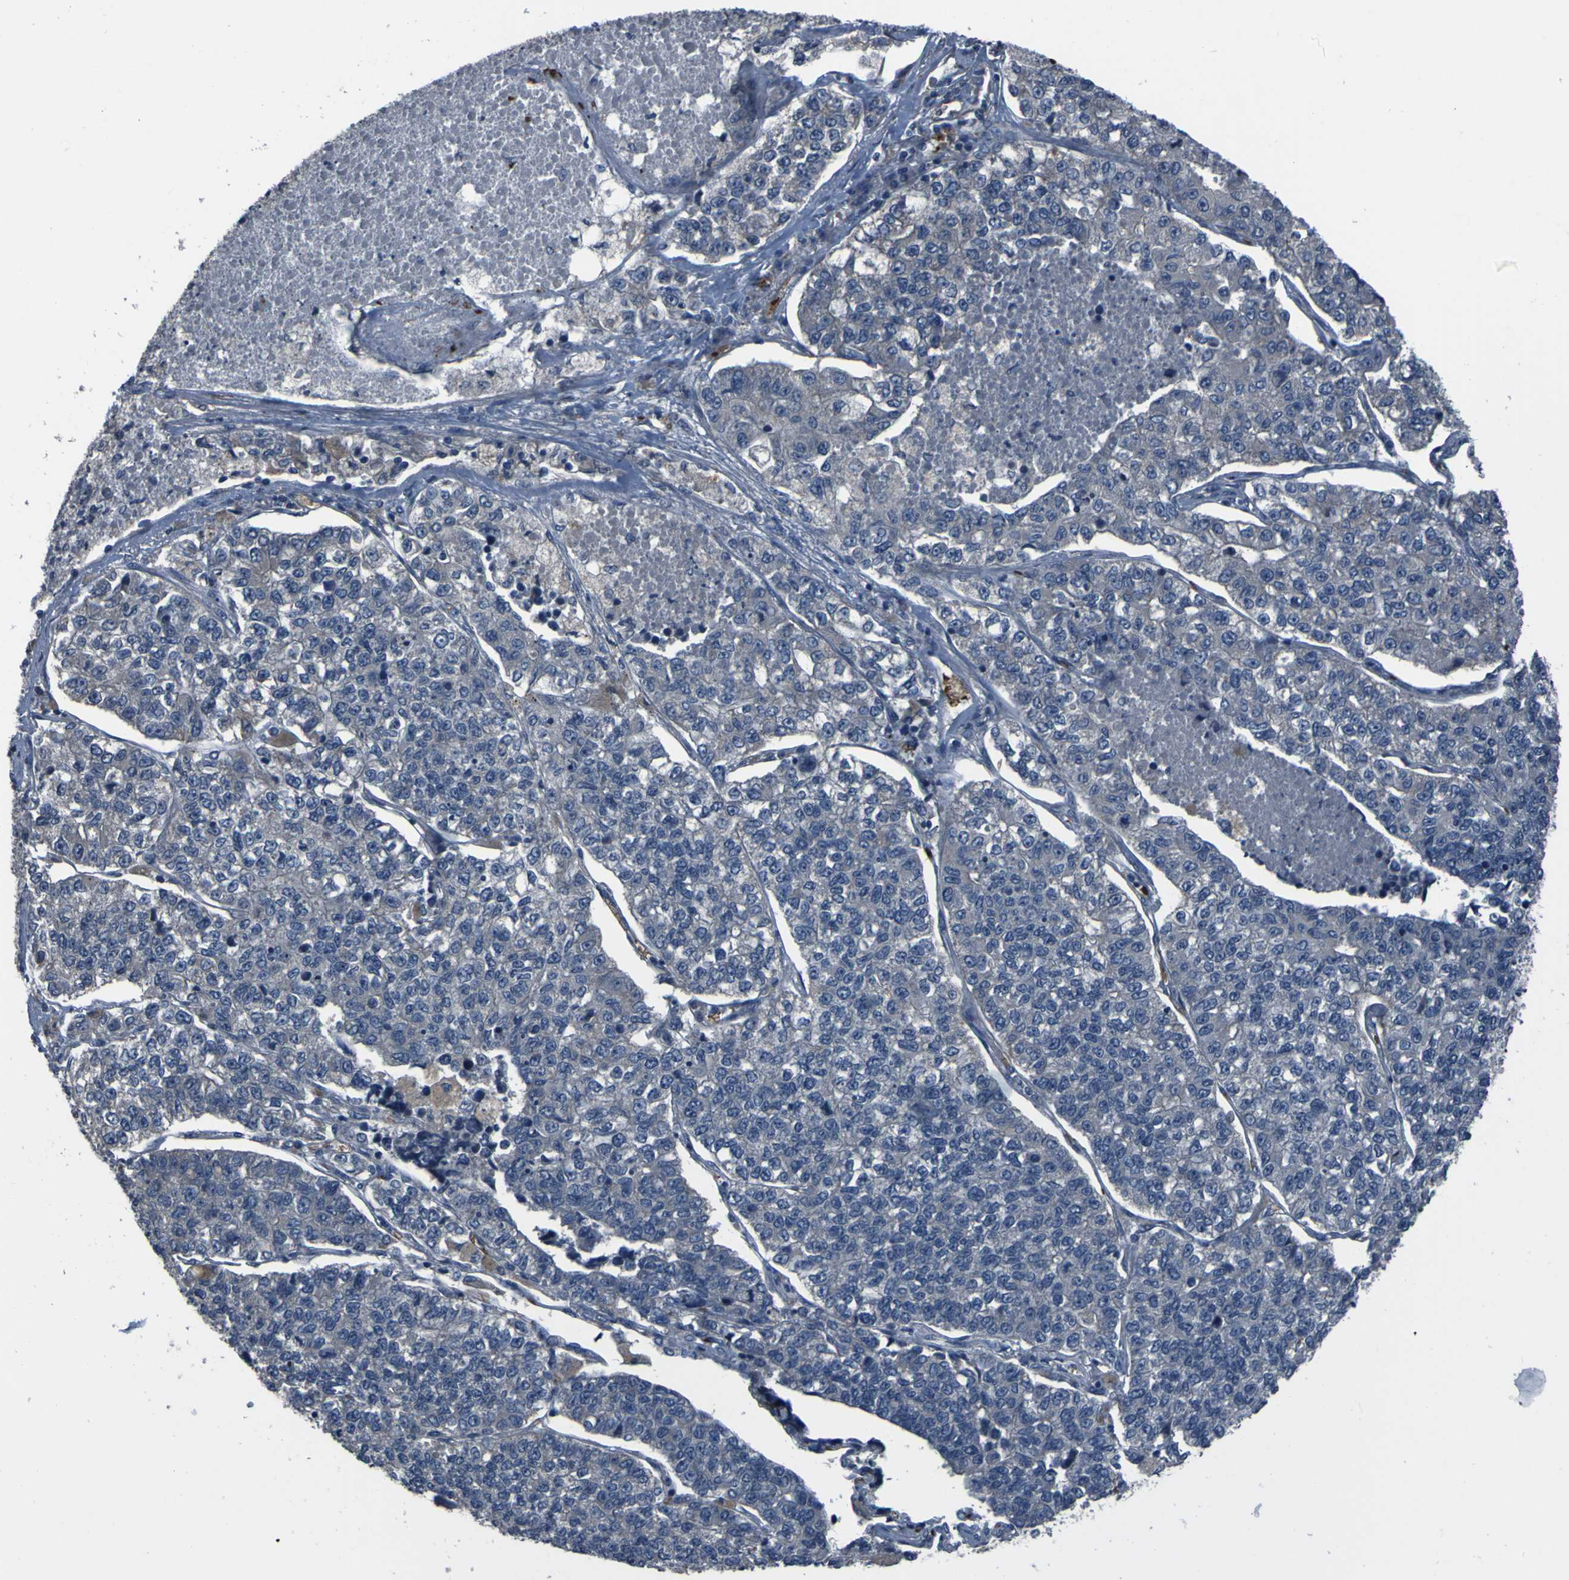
{"staining": {"intensity": "negative", "quantity": "none", "location": "none"}, "tissue": "lung cancer", "cell_type": "Tumor cells", "image_type": "cancer", "snomed": [{"axis": "morphology", "description": "Adenocarcinoma, NOS"}, {"axis": "topography", "description": "Lung"}], "caption": "Tumor cells are negative for protein expression in human lung cancer. (DAB immunohistochemistry (IHC) visualized using brightfield microscopy, high magnification).", "gene": "GRAMD1A", "patient": {"sex": "male", "age": 49}}